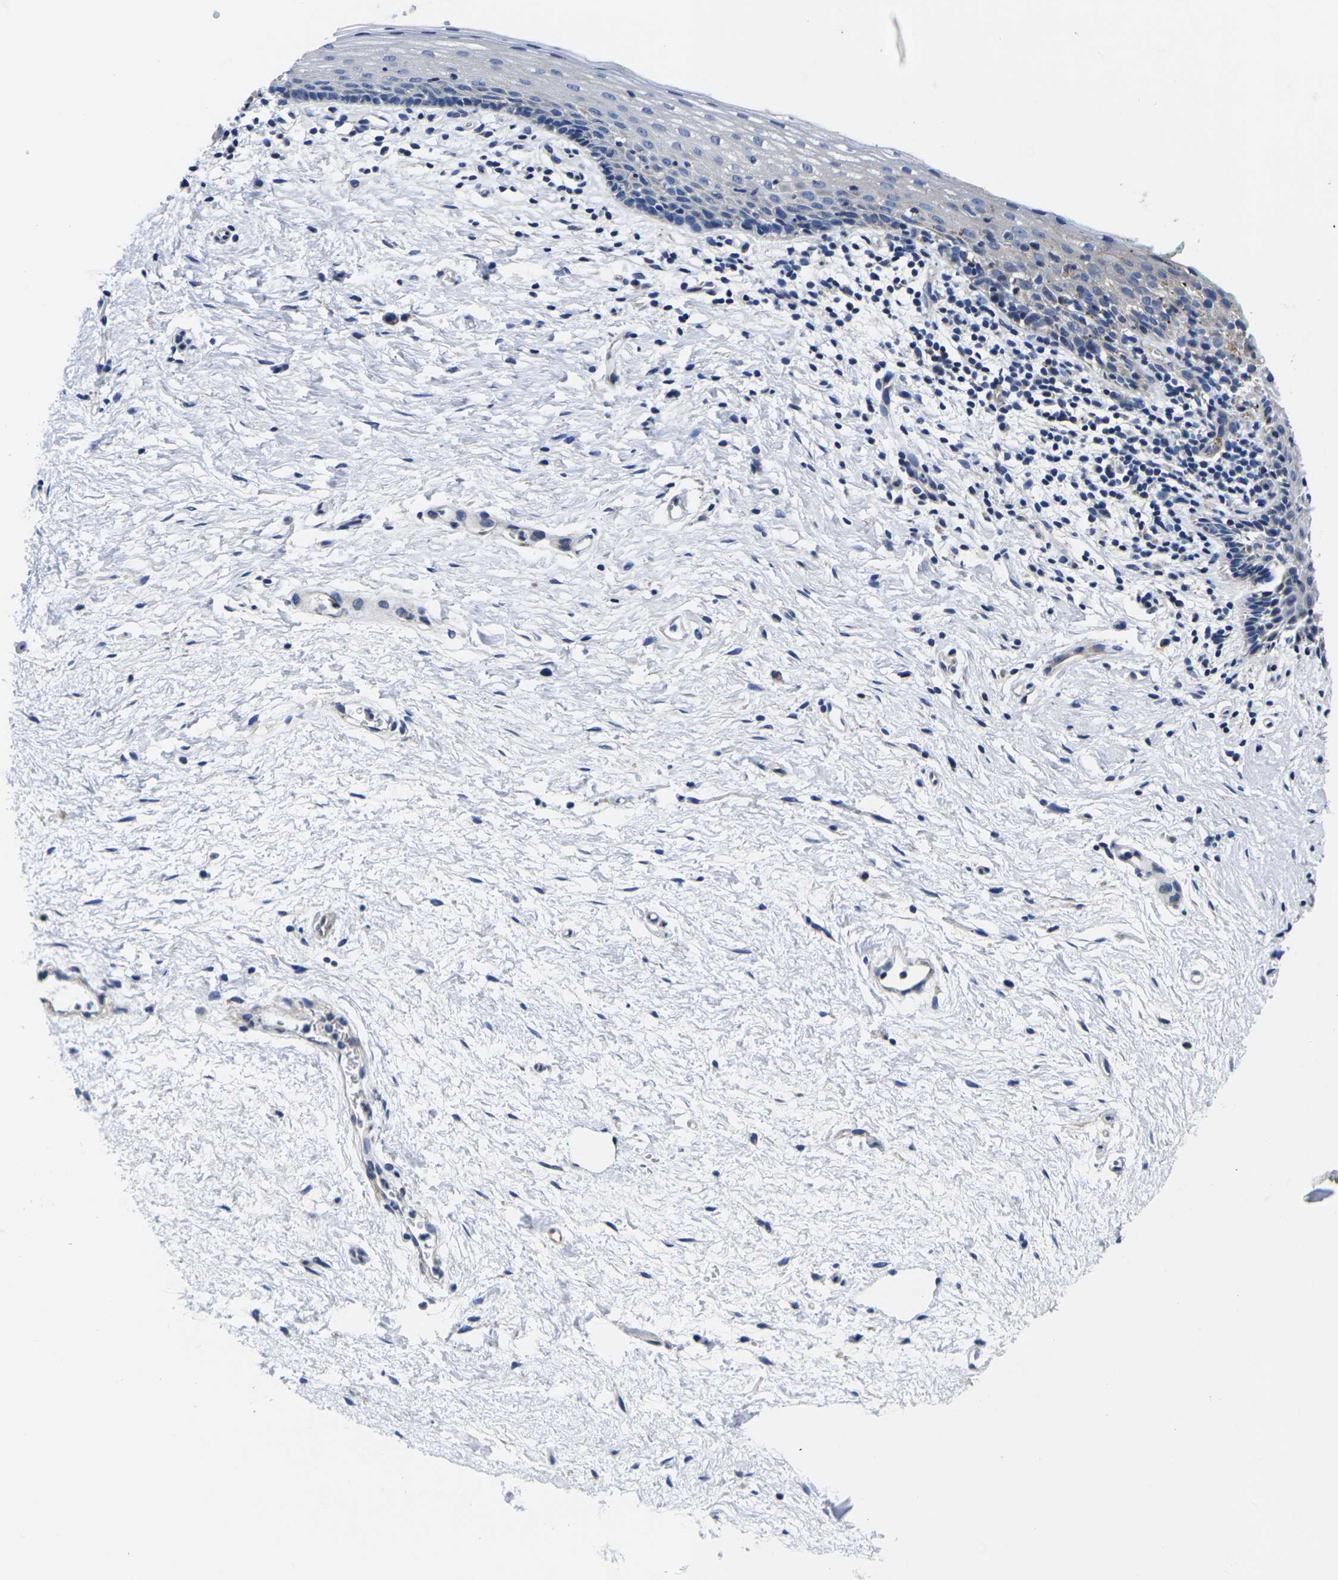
{"staining": {"intensity": "weak", "quantity": "<25%", "location": "cytoplasmic/membranous"}, "tissue": "vagina", "cell_type": "Squamous epithelial cells", "image_type": "normal", "snomed": [{"axis": "morphology", "description": "Normal tissue, NOS"}, {"axis": "topography", "description": "Vagina"}], "caption": "Squamous epithelial cells show no significant protein positivity in unremarkable vagina.", "gene": "GPR4", "patient": {"sex": "female", "age": 44}}